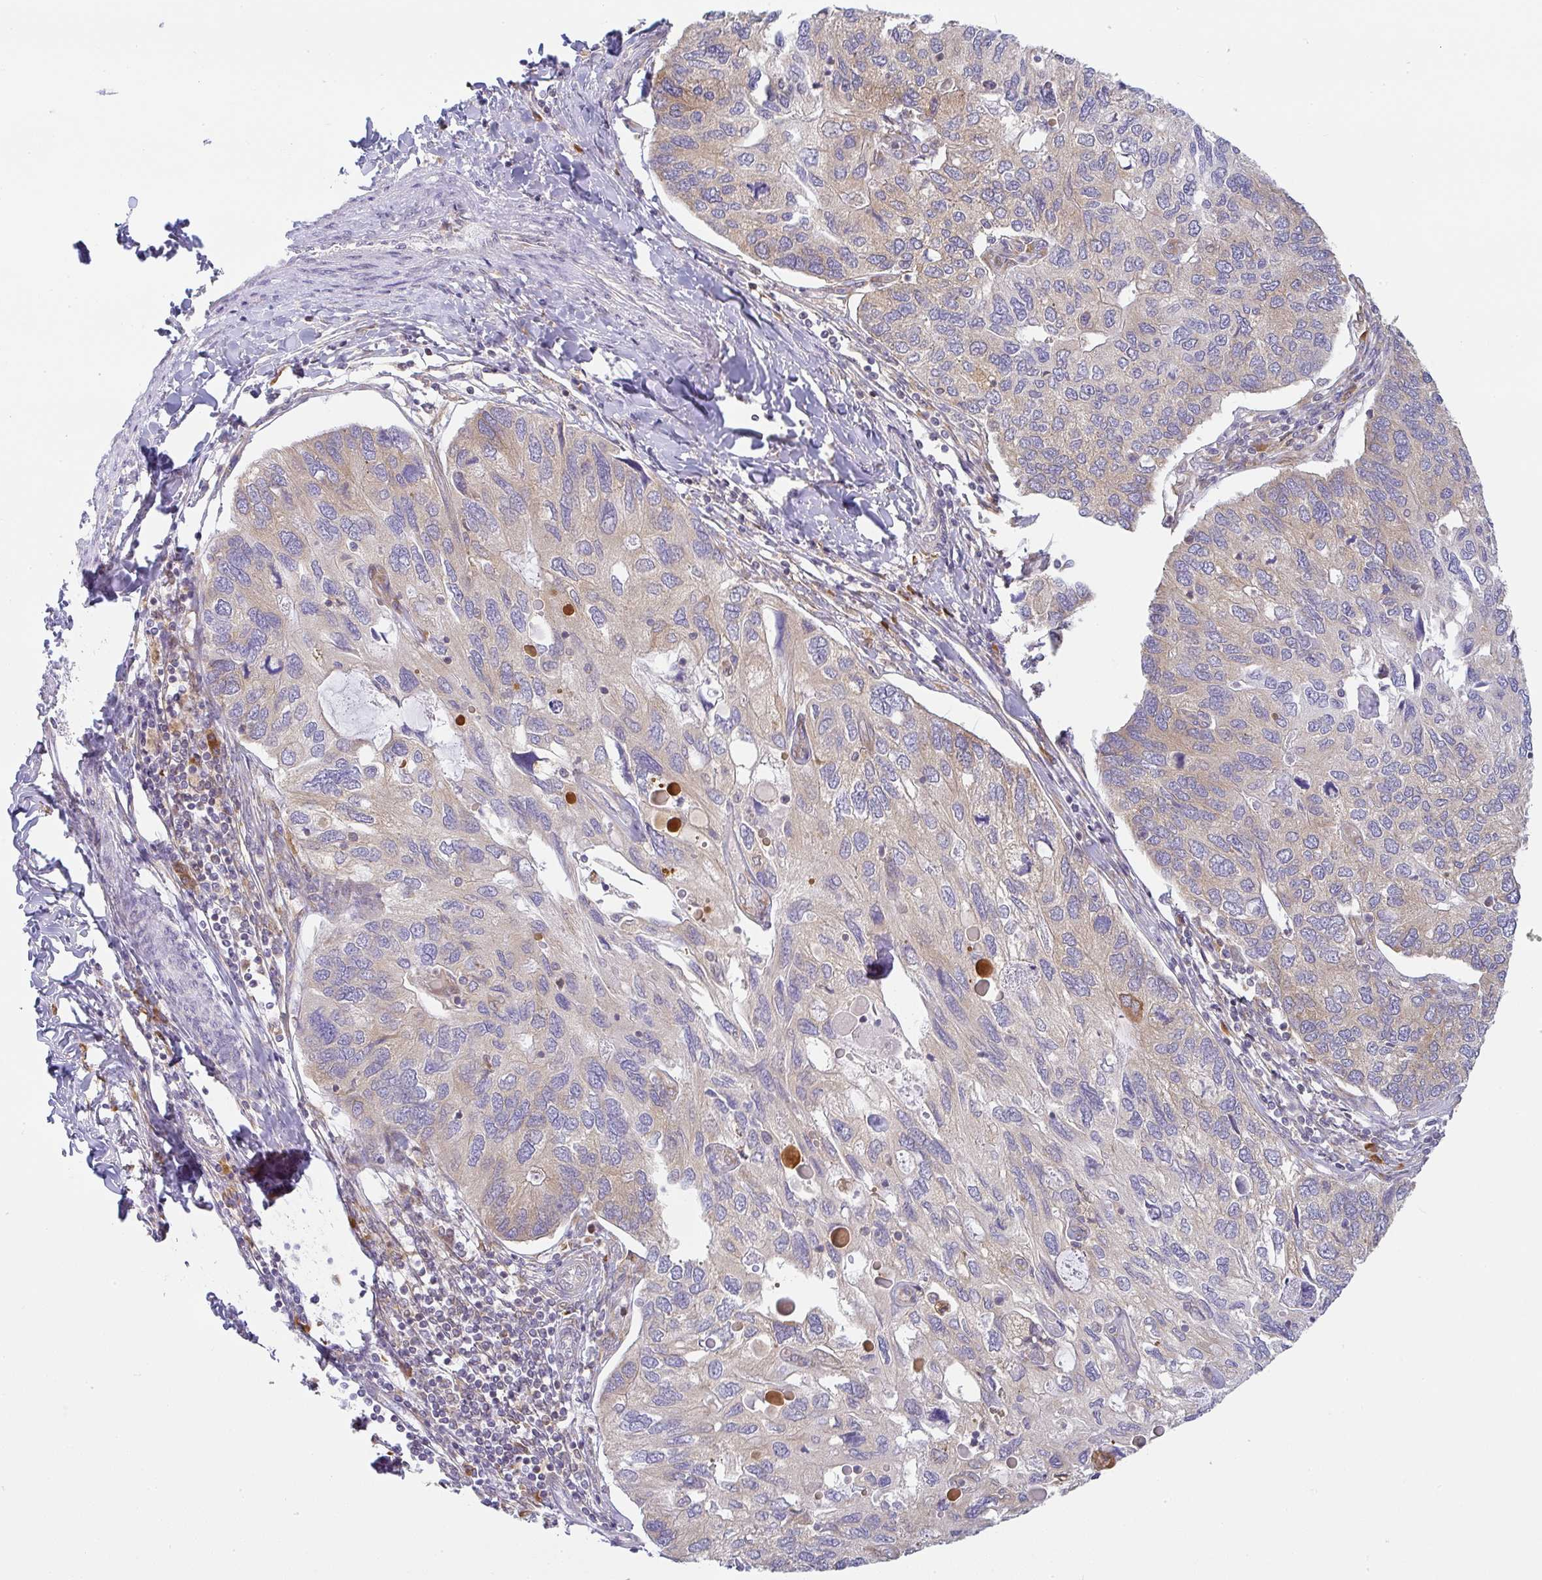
{"staining": {"intensity": "moderate", "quantity": "<25%", "location": "cytoplasmic/membranous"}, "tissue": "endometrial cancer", "cell_type": "Tumor cells", "image_type": "cancer", "snomed": [{"axis": "morphology", "description": "Carcinoma, NOS"}, {"axis": "topography", "description": "Uterus"}], "caption": "Endometrial cancer (carcinoma) stained with DAB (3,3'-diaminobenzidine) immunohistochemistry reveals low levels of moderate cytoplasmic/membranous positivity in about <25% of tumor cells. (Stains: DAB (3,3'-diaminobenzidine) in brown, nuclei in blue, Microscopy: brightfield microscopy at high magnification).", "gene": "DERL2", "patient": {"sex": "female", "age": 76}}